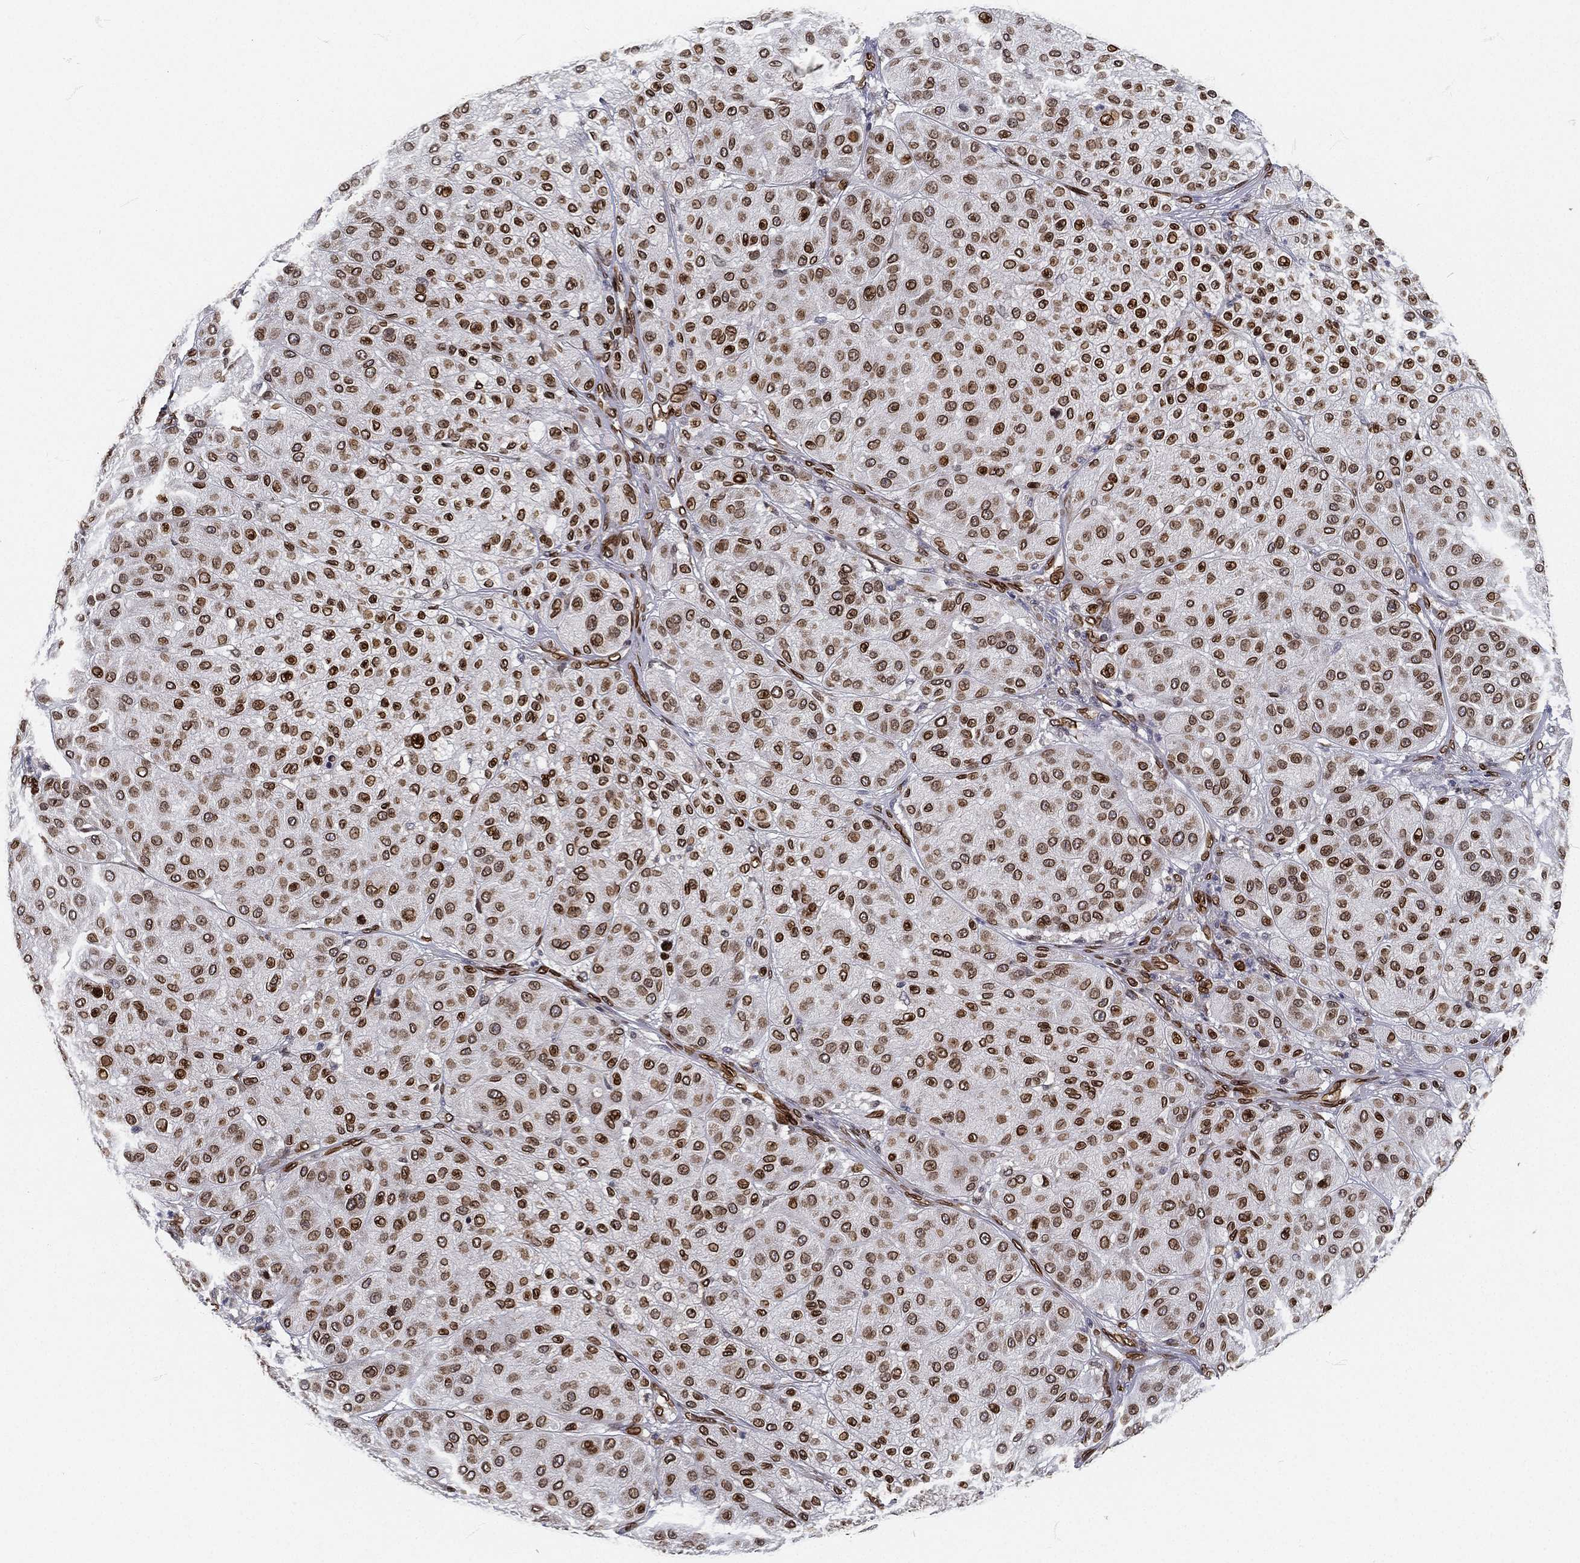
{"staining": {"intensity": "strong", "quantity": ">75%", "location": "cytoplasmic/membranous,nuclear"}, "tissue": "melanoma", "cell_type": "Tumor cells", "image_type": "cancer", "snomed": [{"axis": "morphology", "description": "Malignant melanoma, Metastatic site"}, {"axis": "topography", "description": "Smooth muscle"}], "caption": "Brown immunohistochemical staining in malignant melanoma (metastatic site) reveals strong cytoplasmic/membranous and nuclear expression in approximately >75% of tumor cells.", "gene": "PALB2", "patient": {"sex": "male", "age": 41}}